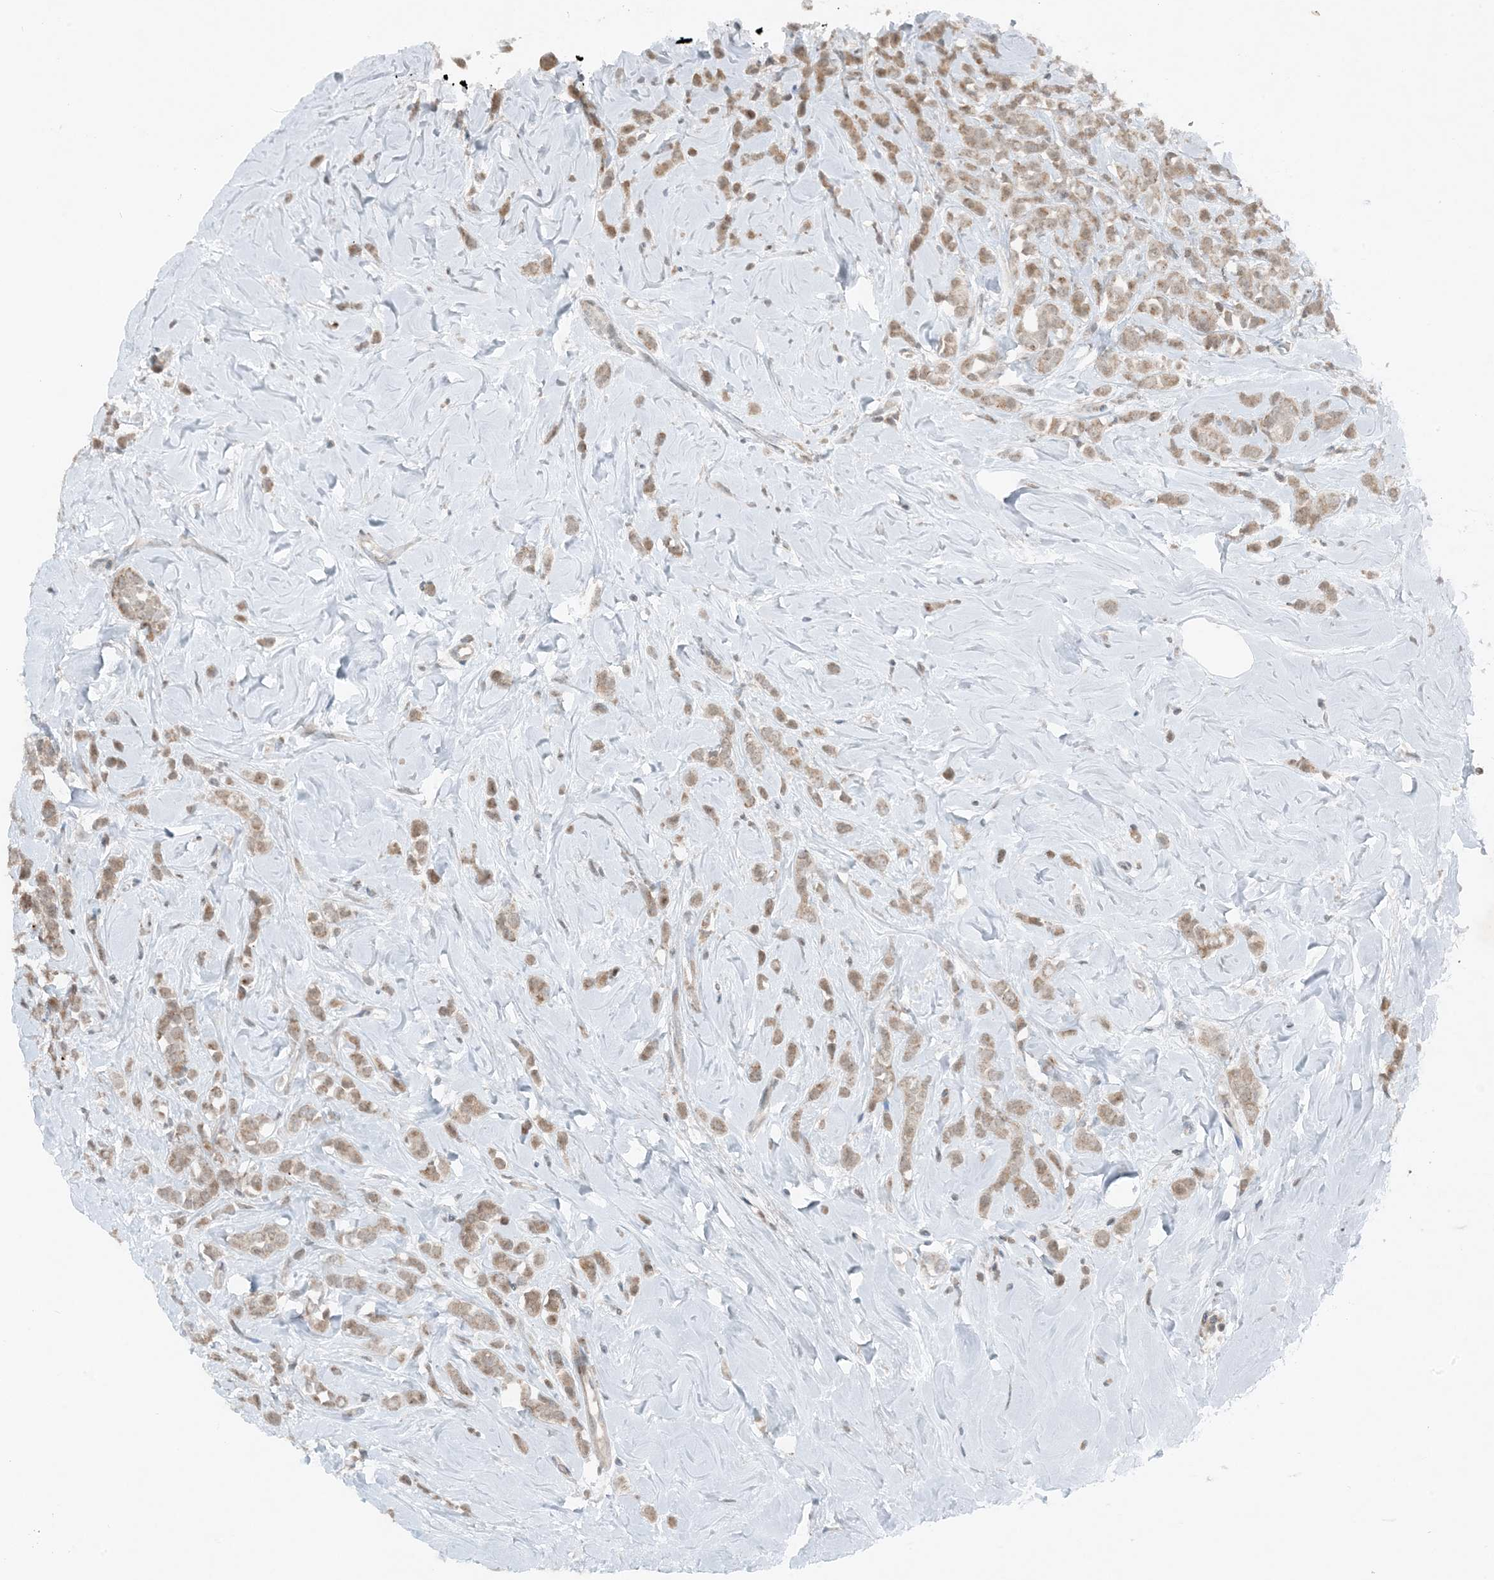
{"staining": {"intensity": "weak", "quantity": ">75%", "location": "cytoplasmic/membranous"}, "tissue": "breast cancer", "cell_type": "Tumor cells", "image_type": "cancer", "snomed": [{"axis": "morphology", "description": "Lobular carcinoma"}, {"axis": "topography", "description": "Breast"}], "caption": "IHC (DAB (3,3'-diaminobenzidine)) staining of breast lobular carcinoma demonstrates weak cytoplasmic/membranous protein positivity in approximately >75% of tumor cells.", "gene": "MITD1", "patient": {"sex": "female", "age": 47}}